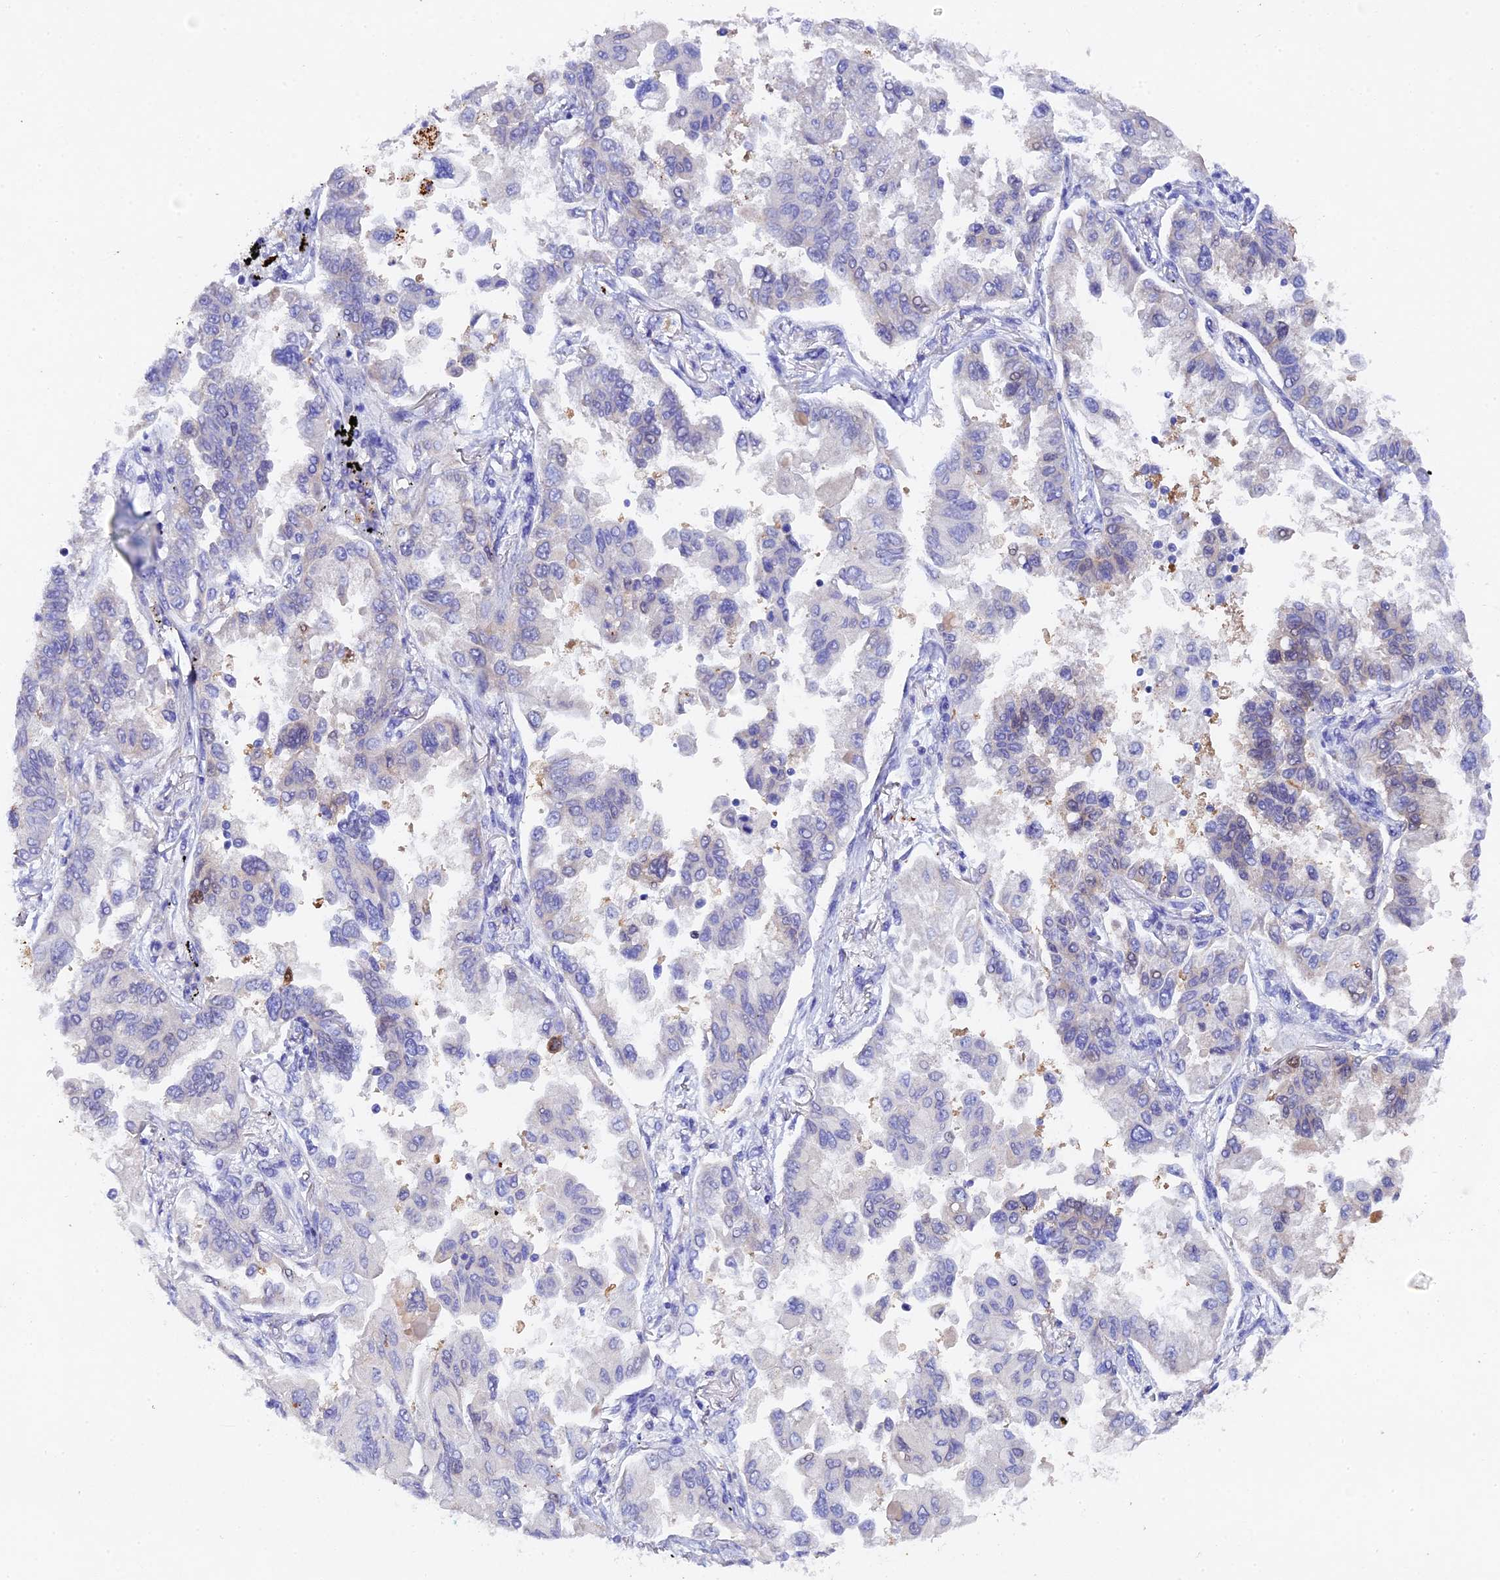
{"staining": {"intensity": "weak", "quantity": "<25%", "location": "cytoplasmic/membranous,nuclear"}, "tissue": "lung cancer", "cell_type": "Tumor cells", "image_type": "cancer", "snomed": [{"axis": "morphology", "description": "Adenocarcinoma, NOS"}, {"axis": "topography", "description": "Lung"}], "caption": "A high-resolution image shows IHC staining of lung cancer (adenocarcinoma), which displays no significant positivity in tumor cells.", "gene": "TGDS", "patient": {"sex": "female", "age": 67}}